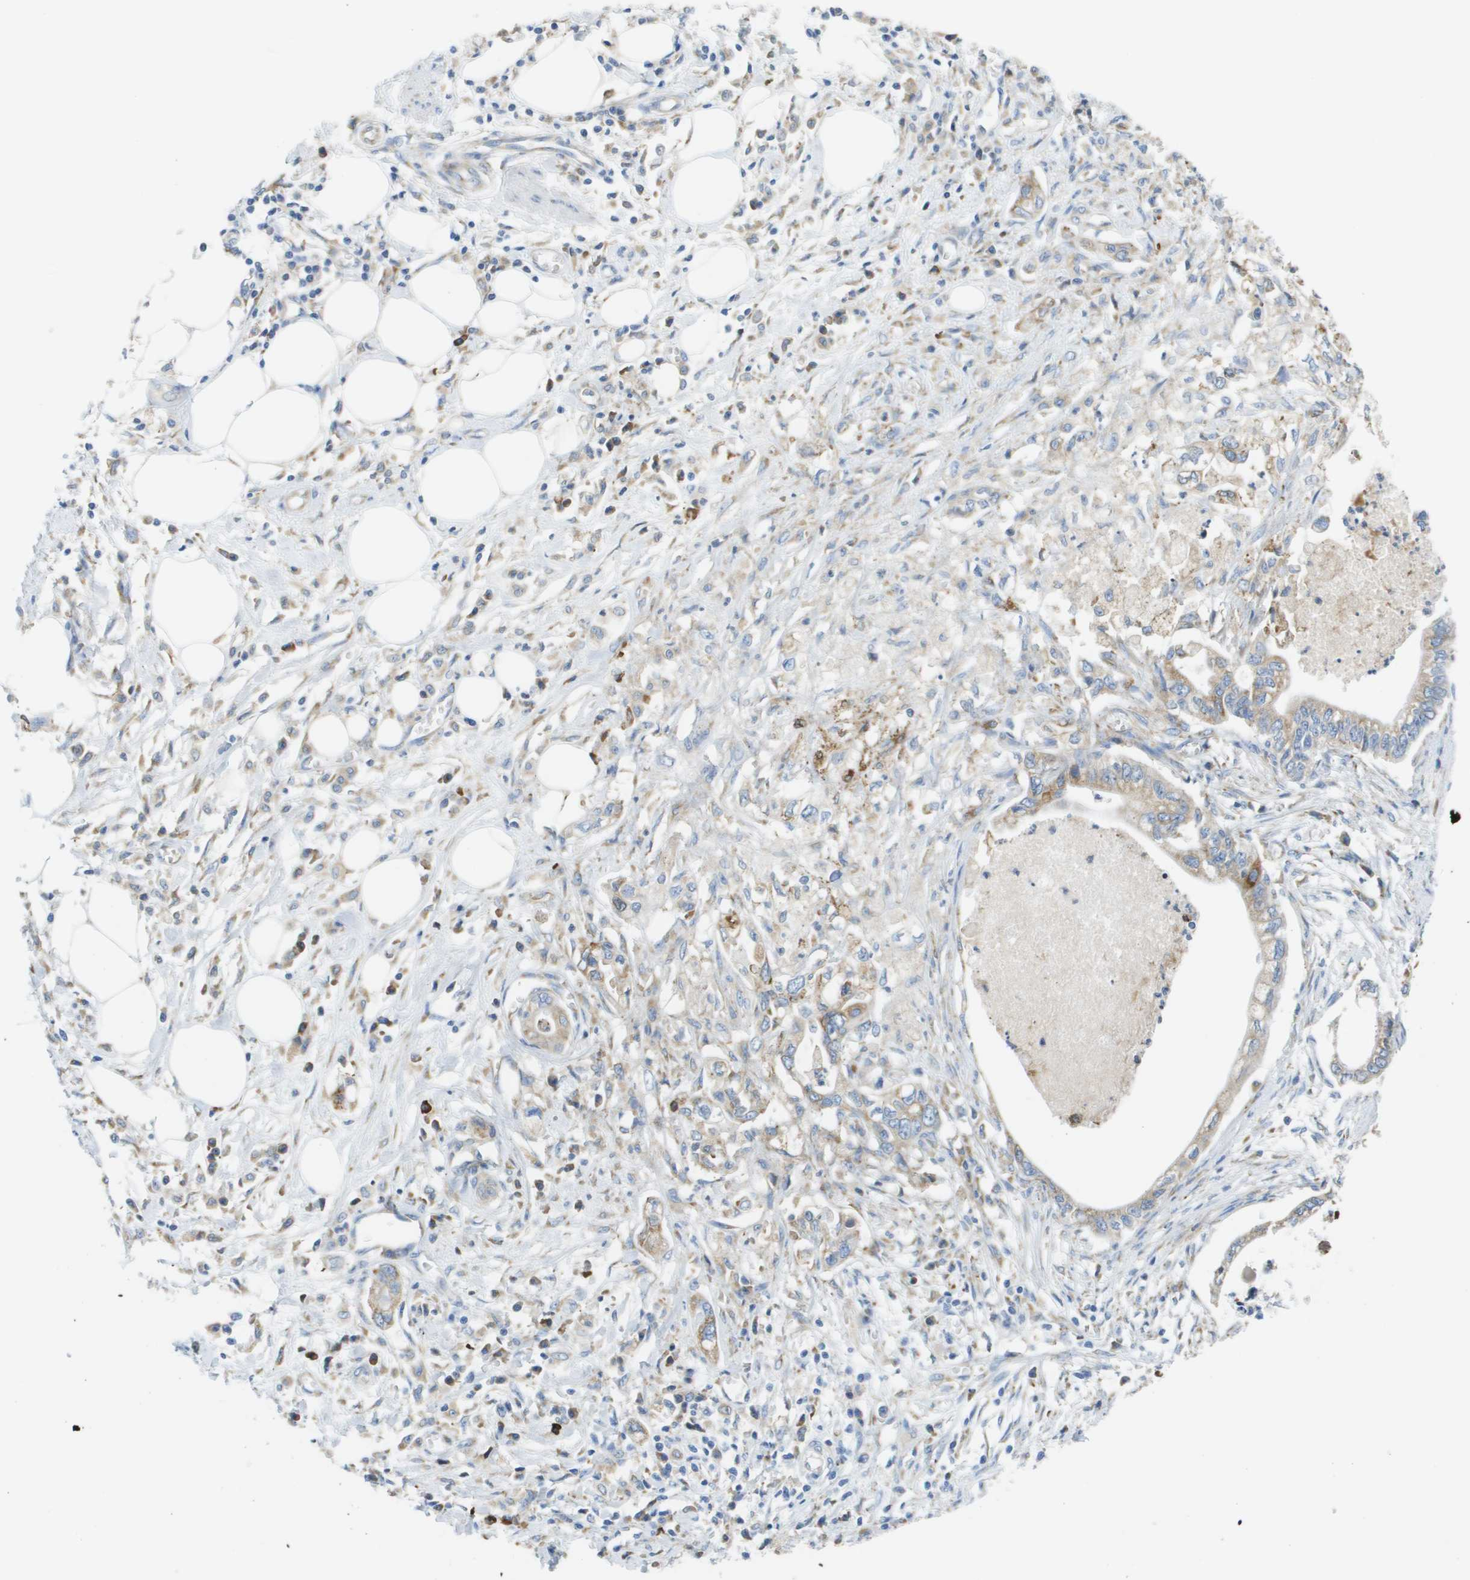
{"staining": {"intensity": "weak", "quantity": "25%-75%", "location": "cytoplasmic/membranous"}, "tissue": "pancreatic cancer", "cell_type": "Tumor cells", "image_type": "cancer", "snomed": [{"axis": "morphology", "description": "Adenocarcinoma, NOS"}, {"axis": "topography", "description": "Pancreas"}], "caption": "A brown stain labels weak cytoplasmic/membranous positivity of a protein in human pancreatic adenocarcinoma tumor cells.", "gene": "SDR42E1", "patient": {"sex": "male", "age": 56}}